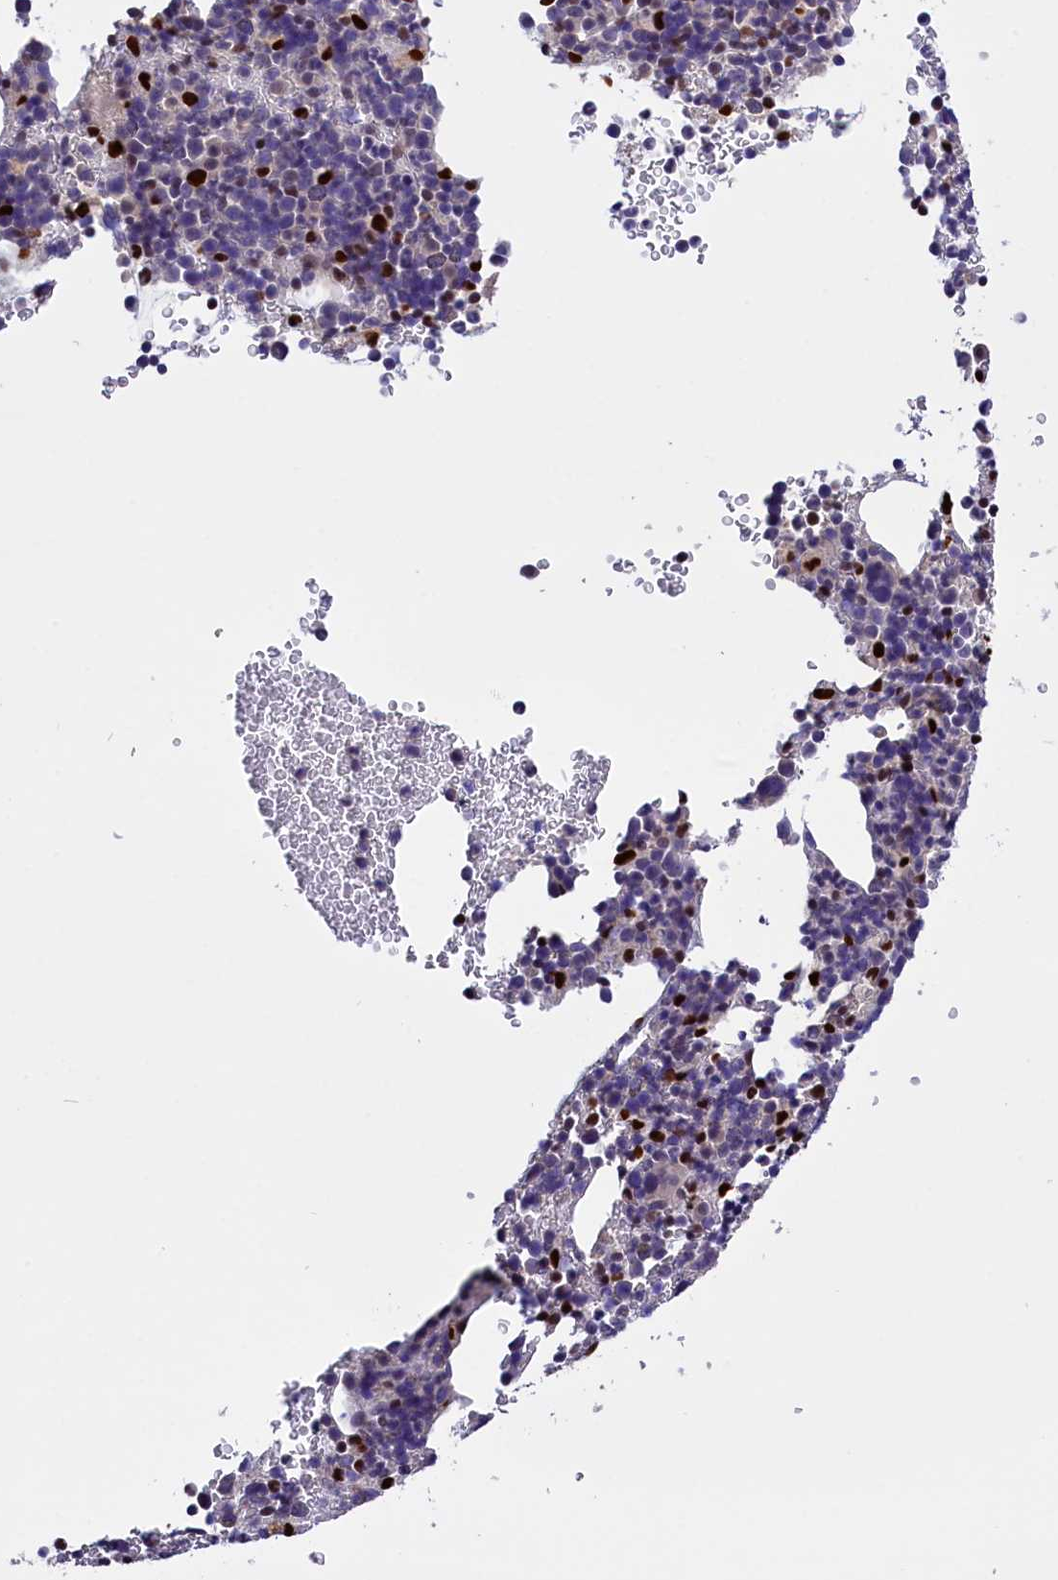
{"staining": {"intensity": "strong", "quantity": "<25%", "location": "nuclear"}, "tissue": "bone marrow", "cell_type": "Hematopoietic cells", "image_type": "normal", "snomed": [{"axis": "morphology", "description": "Normal tissue, NOS"}, {"axis": "topography", "description": "Bone marrow"}], "caption": "Hematopoietic cells show medium levels of strong nuclear positivity in approximately <25% of cells in normal human bone marrow. Immunohistochemistry (ihc) stains the protein of interest in brown and the nuclei are stained blue.", "gene": "BTBD9", "patient": {"sex": "female", "age": 82}}